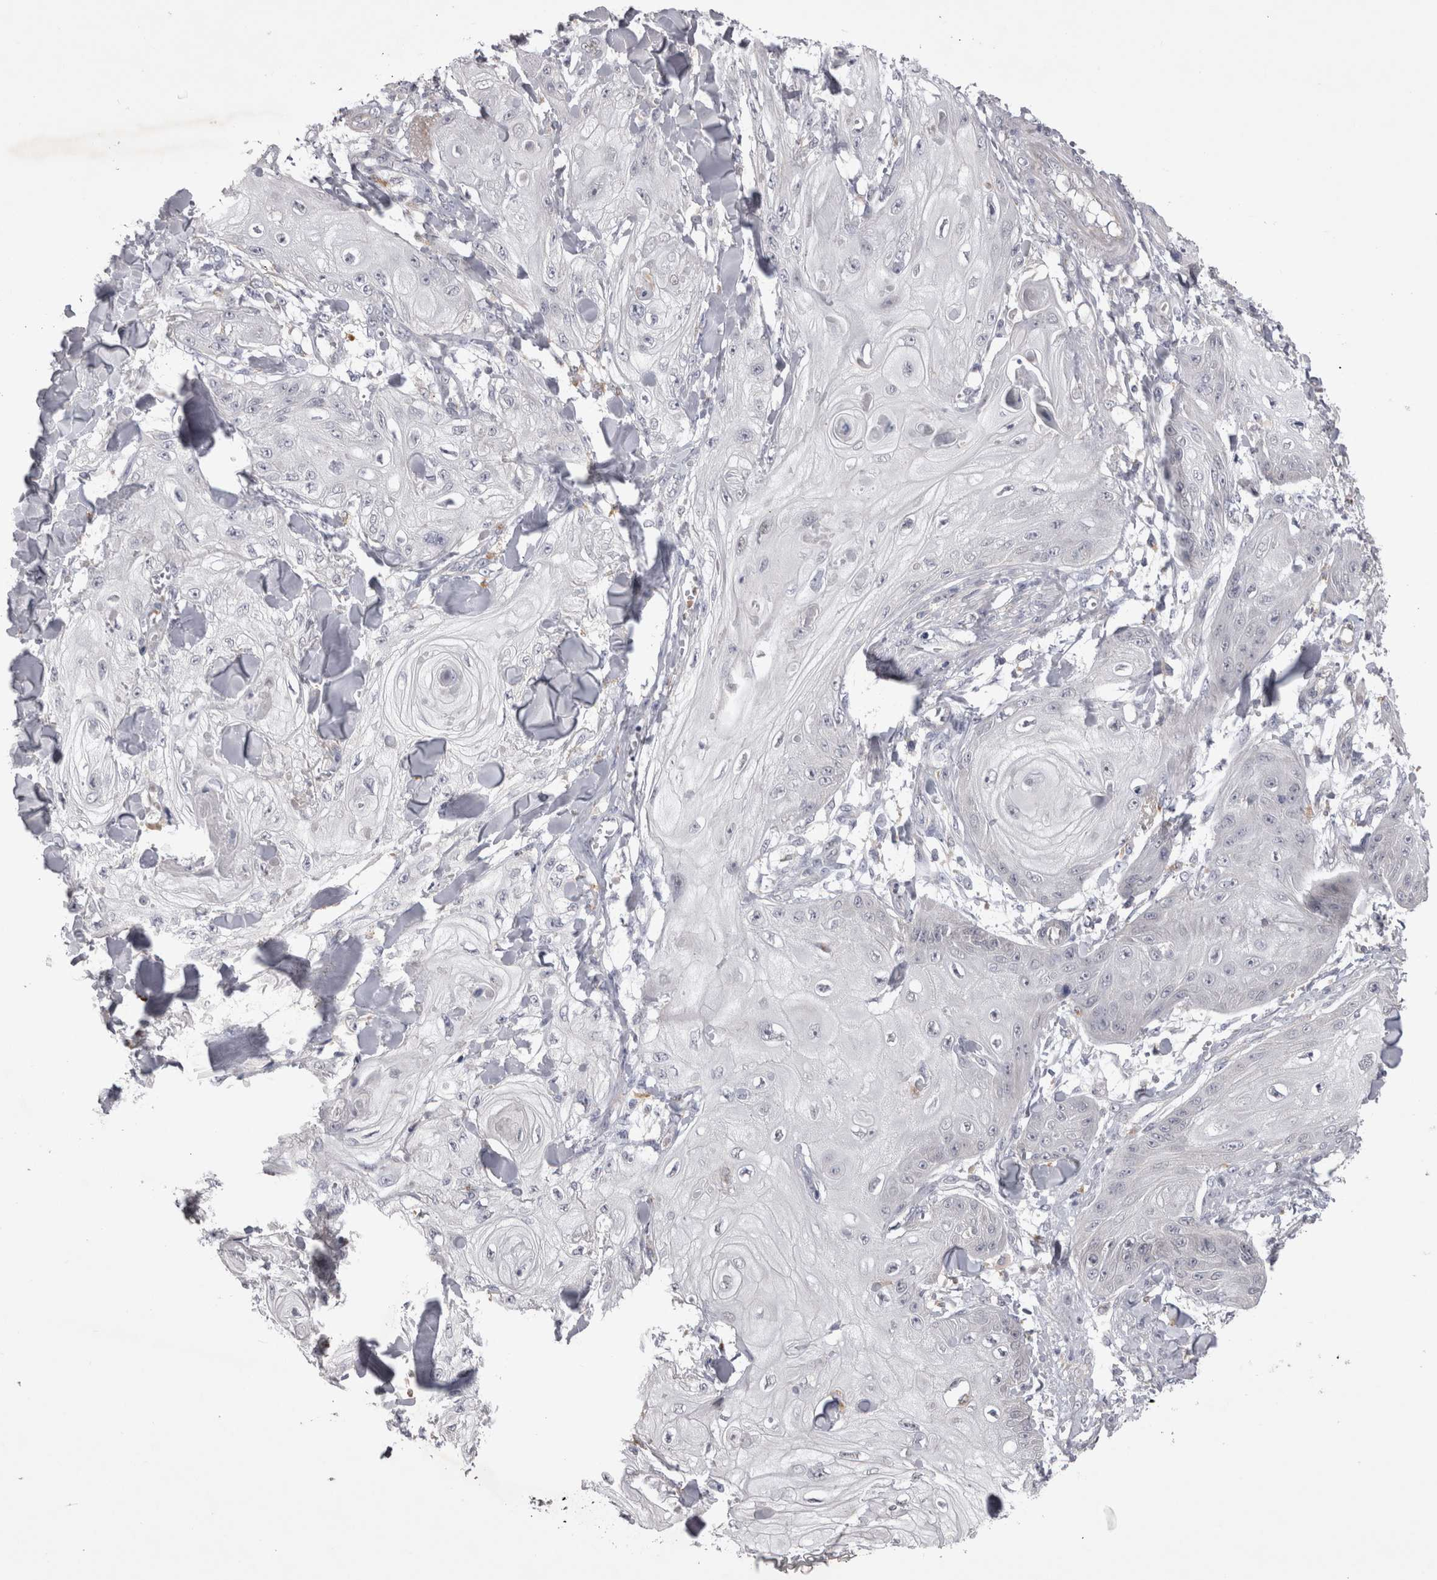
{"staining": {"intensity": "negative", "quantity": "none", "location": "none"}, "tissue": "skin cancer", "cell_type": "Tumor cells", "image_type": "cancer", "snomed": [{"axis": "morphology", "description": "Squamous cell carcinoma, NOS"}, {"axis": "topography", "description": "Skin"}], "caption": "This is a photomicrograph of immunohistochemistry (IHC) staining of skin cancer, which shows no staining in tumor cells.", "gene": "CTBS", "patient": {"sex": "male", "age": 74}}